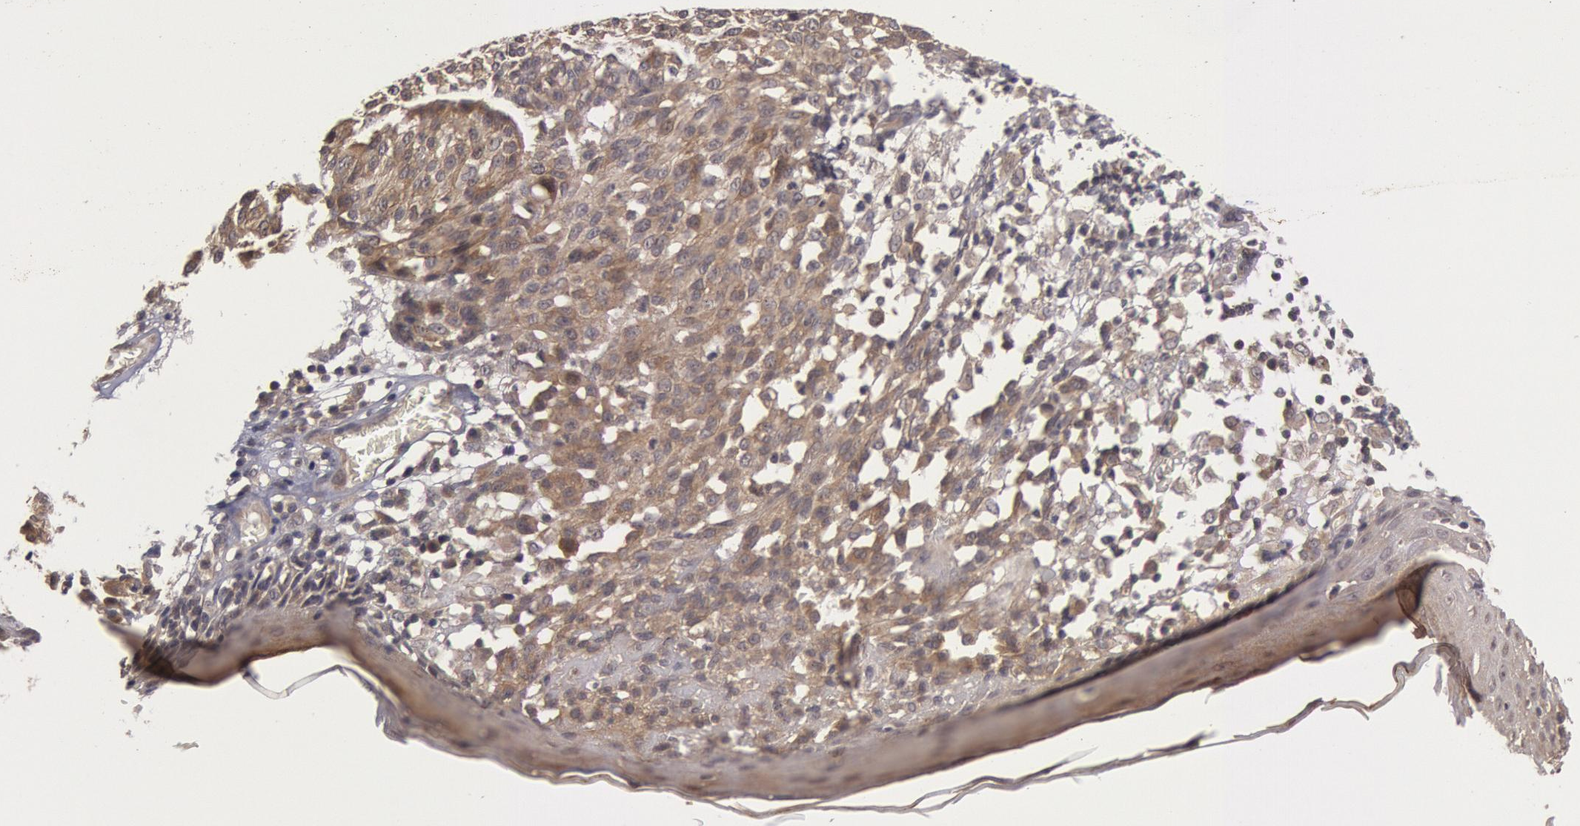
{"staining": {"intensity": "weak", "quantity": ">75%", "location": "cytoplasmic/membranous,nuclear"}, "tissue": "melanoma", "cell_type": "Tumor cells", "image_type": "cancer", "snomed": [{"axis": "morphology", "description": "Malignant melanoma, NOS"}, {"axis": "topography", "description": "Skin"}], "caption": "A photomicrograph of human malignant melanoma stained for a protein demonstrates weak cytoplasmic/membranous and nuclear brown staining in tumor cells.", "gene": "BRAF", "patient": {"sex": "female", "age": 49}}